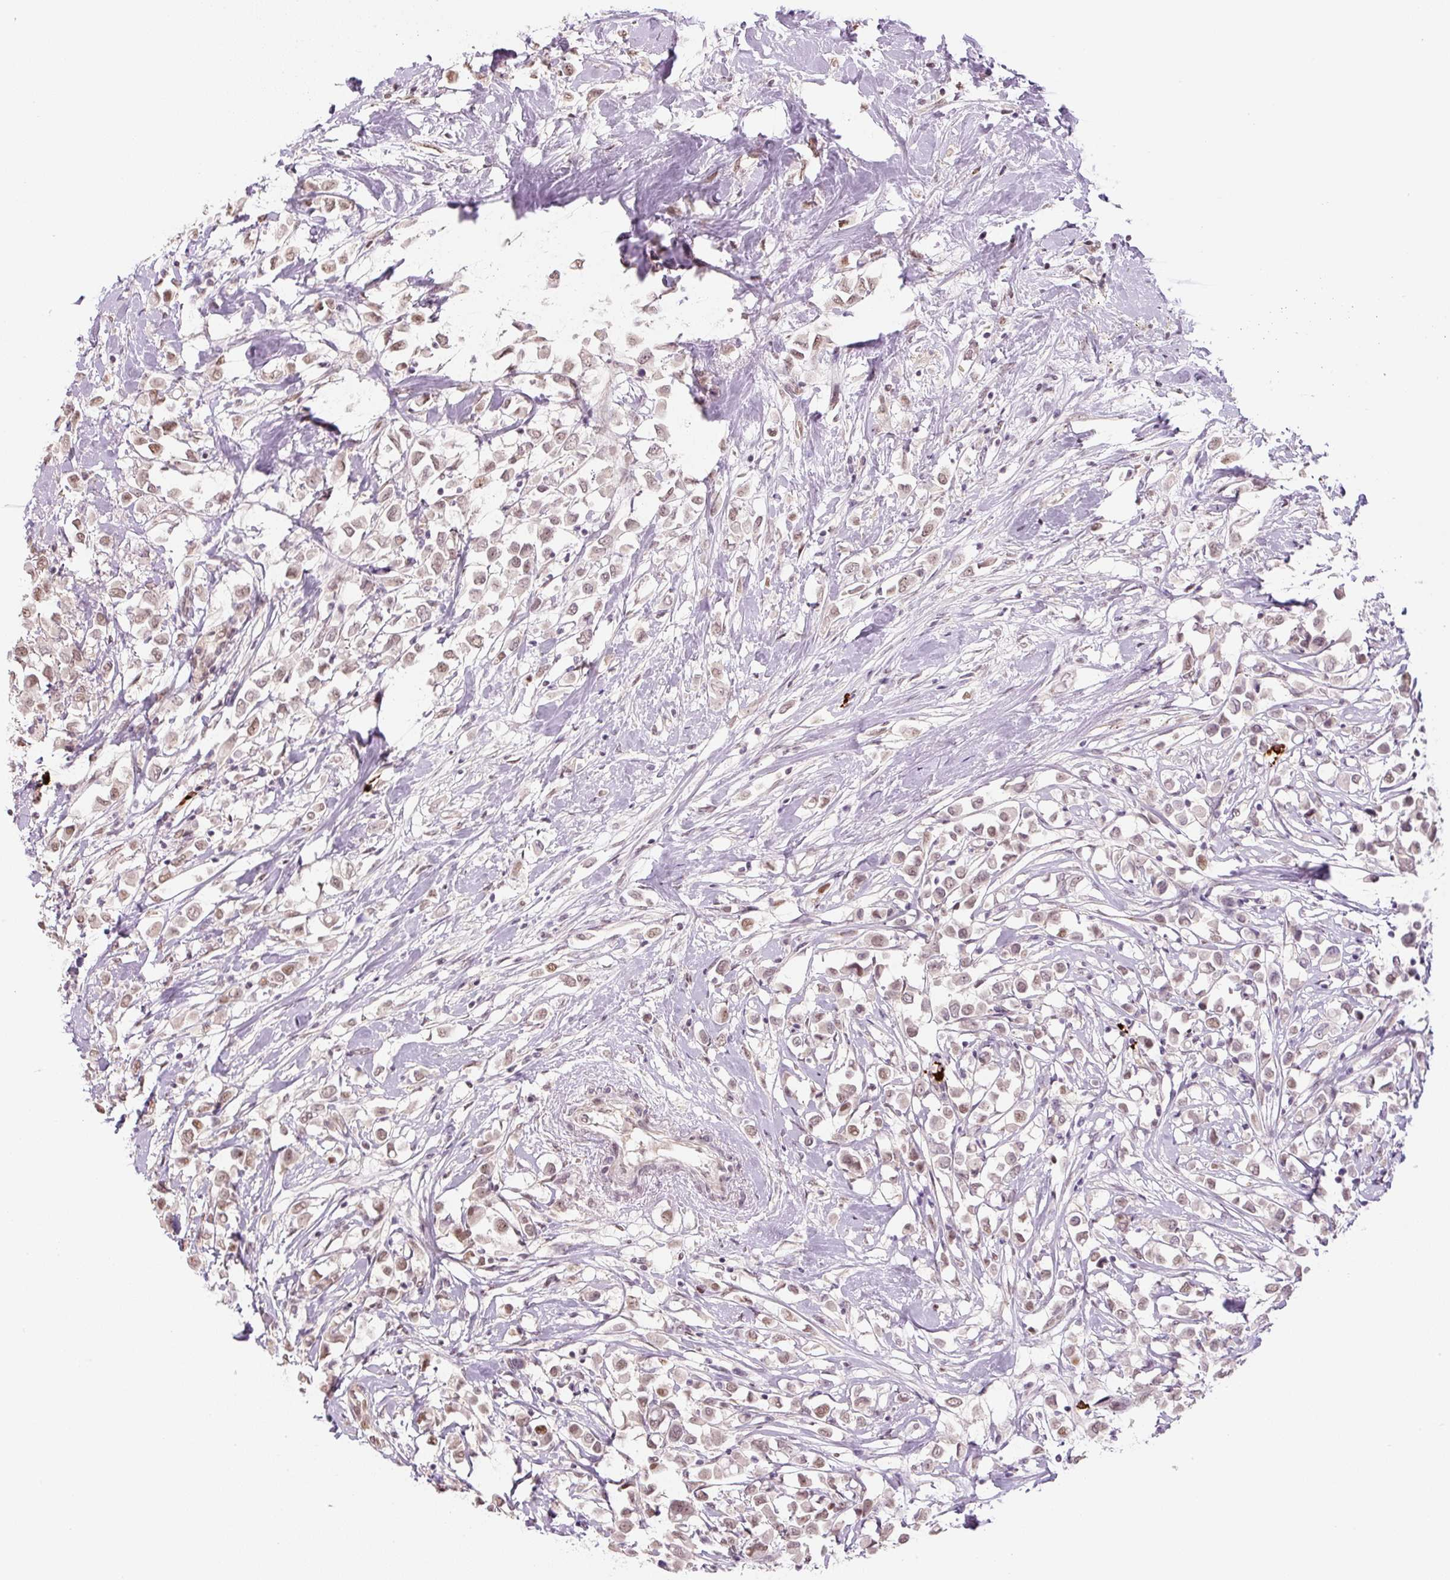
{"staining": {"intensity": "moderate", "quantity": "25%-75%", "location": "nuclear"}, "tissue": "breast cancer", "cell_type": "Tumor cells", "image_type": "cancer", "snomed": [{"axis": "morphology", "description": "Duct carcinoma"}, {"axis": "topography", "description": "Breast"}], "caption": "Immunohistochemistry histopathology image of neoplastic tissue: human breast cancer stained using IHC displays medium levels of moderate protein expression localized specifically in the nuclear of tumor cells, appearing as a nuclear brown color.", "gene": "TCFL5", "patient": {"sex": "female", "age": 61}}